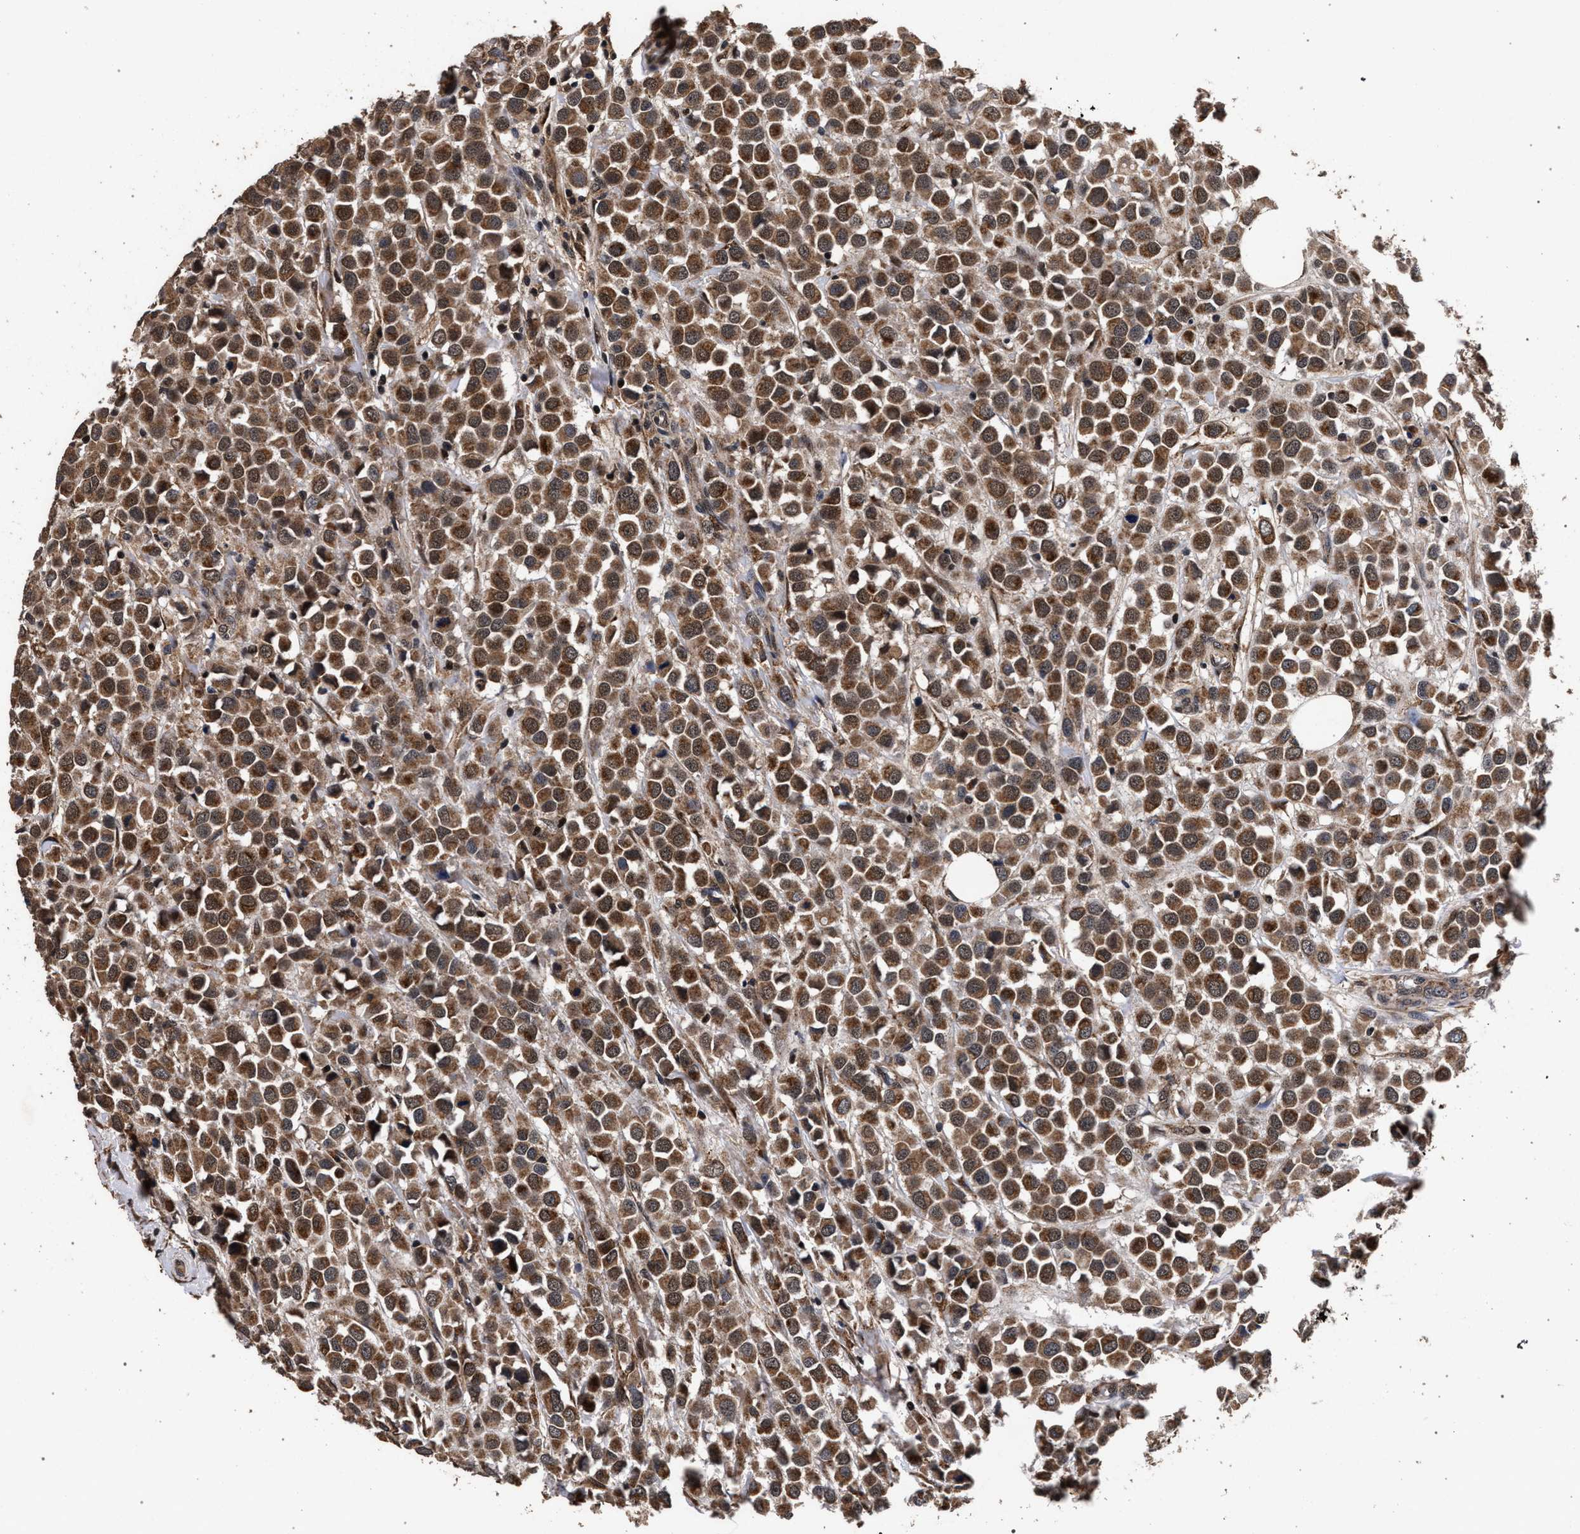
{"staining": {"intensity": "moderate", "quantity": ">75%", "location": "cytoplasmic/membranous,nuclear"}, "tissue": "breast cancer", "cell_type": "Tumor cells", "image_type": "cancer", "snomed": [{"axis": "morphology", "description": "Duct carcinoma"}, {"axis": "topography", "description": "Breast"}], "caption": "Tumor cells demonstrate medium levels of moderate cytoplasmic/membranous and nuclear positivity in approximately >75% of cells in human breast intraductal carcinoma.", "gene": "ACOX1", "patient": {"sex": "female", "age": 61}}